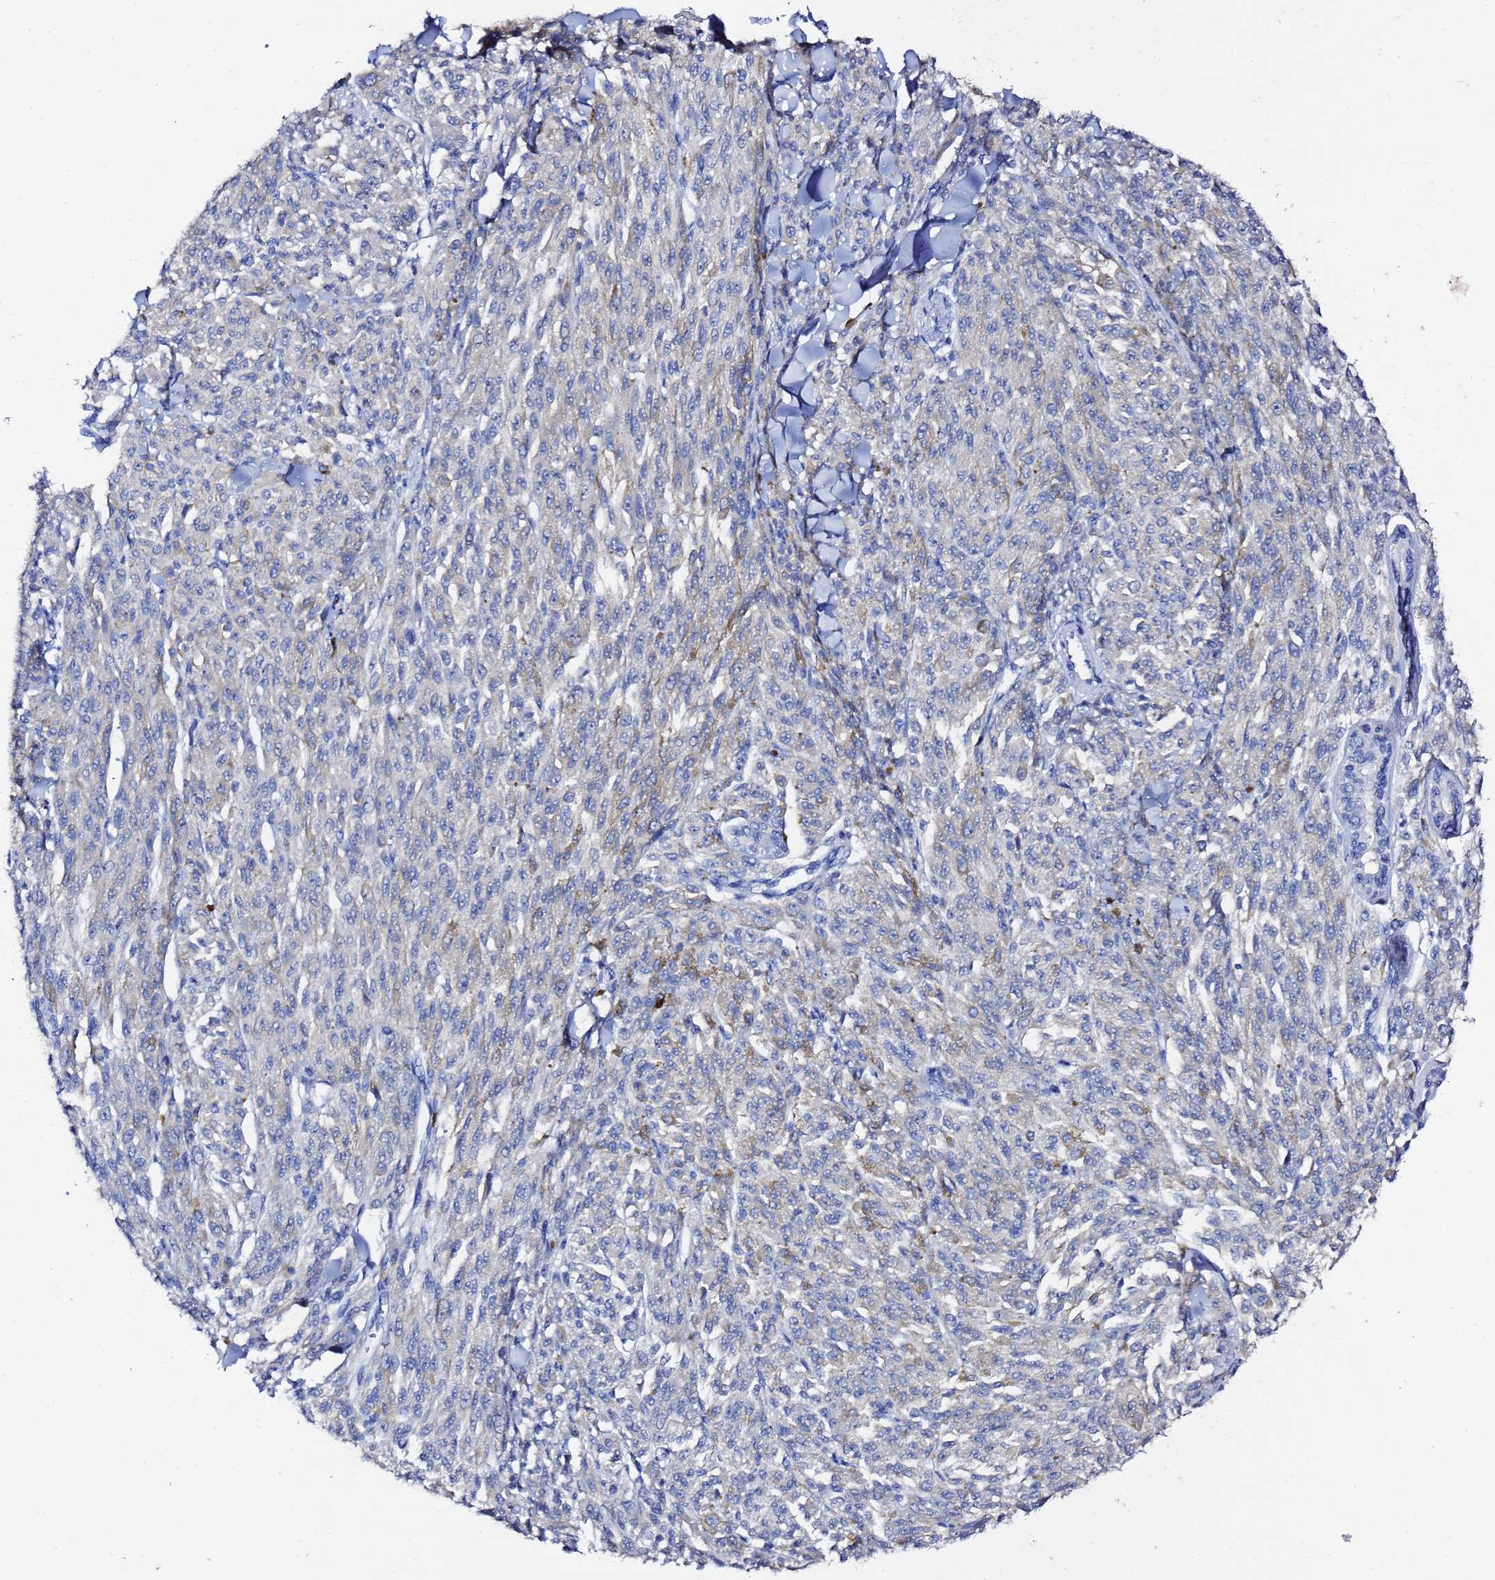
{"staining": {"intensity": "weak", "quantity": "25%-75%", "location": "cytoplasmic/membranous"}, "tissue": "melanoma", "cell_type": "Tumor cells", "image_type": "cancer", "snomed": [{"axis": "morphology", "description": "Malignant melanoma, NOS"}, {"axis": "topography", "description": "Skin"}], "caption": "This histopathology image reveals immunohistochemistry staining of human malignant melanoma, with low weak cytoplasmic/membranous staining in about 25%-75% of tumor cells.", "gene": "LENG1", "patient": {"sex": "female", "age": 52}}